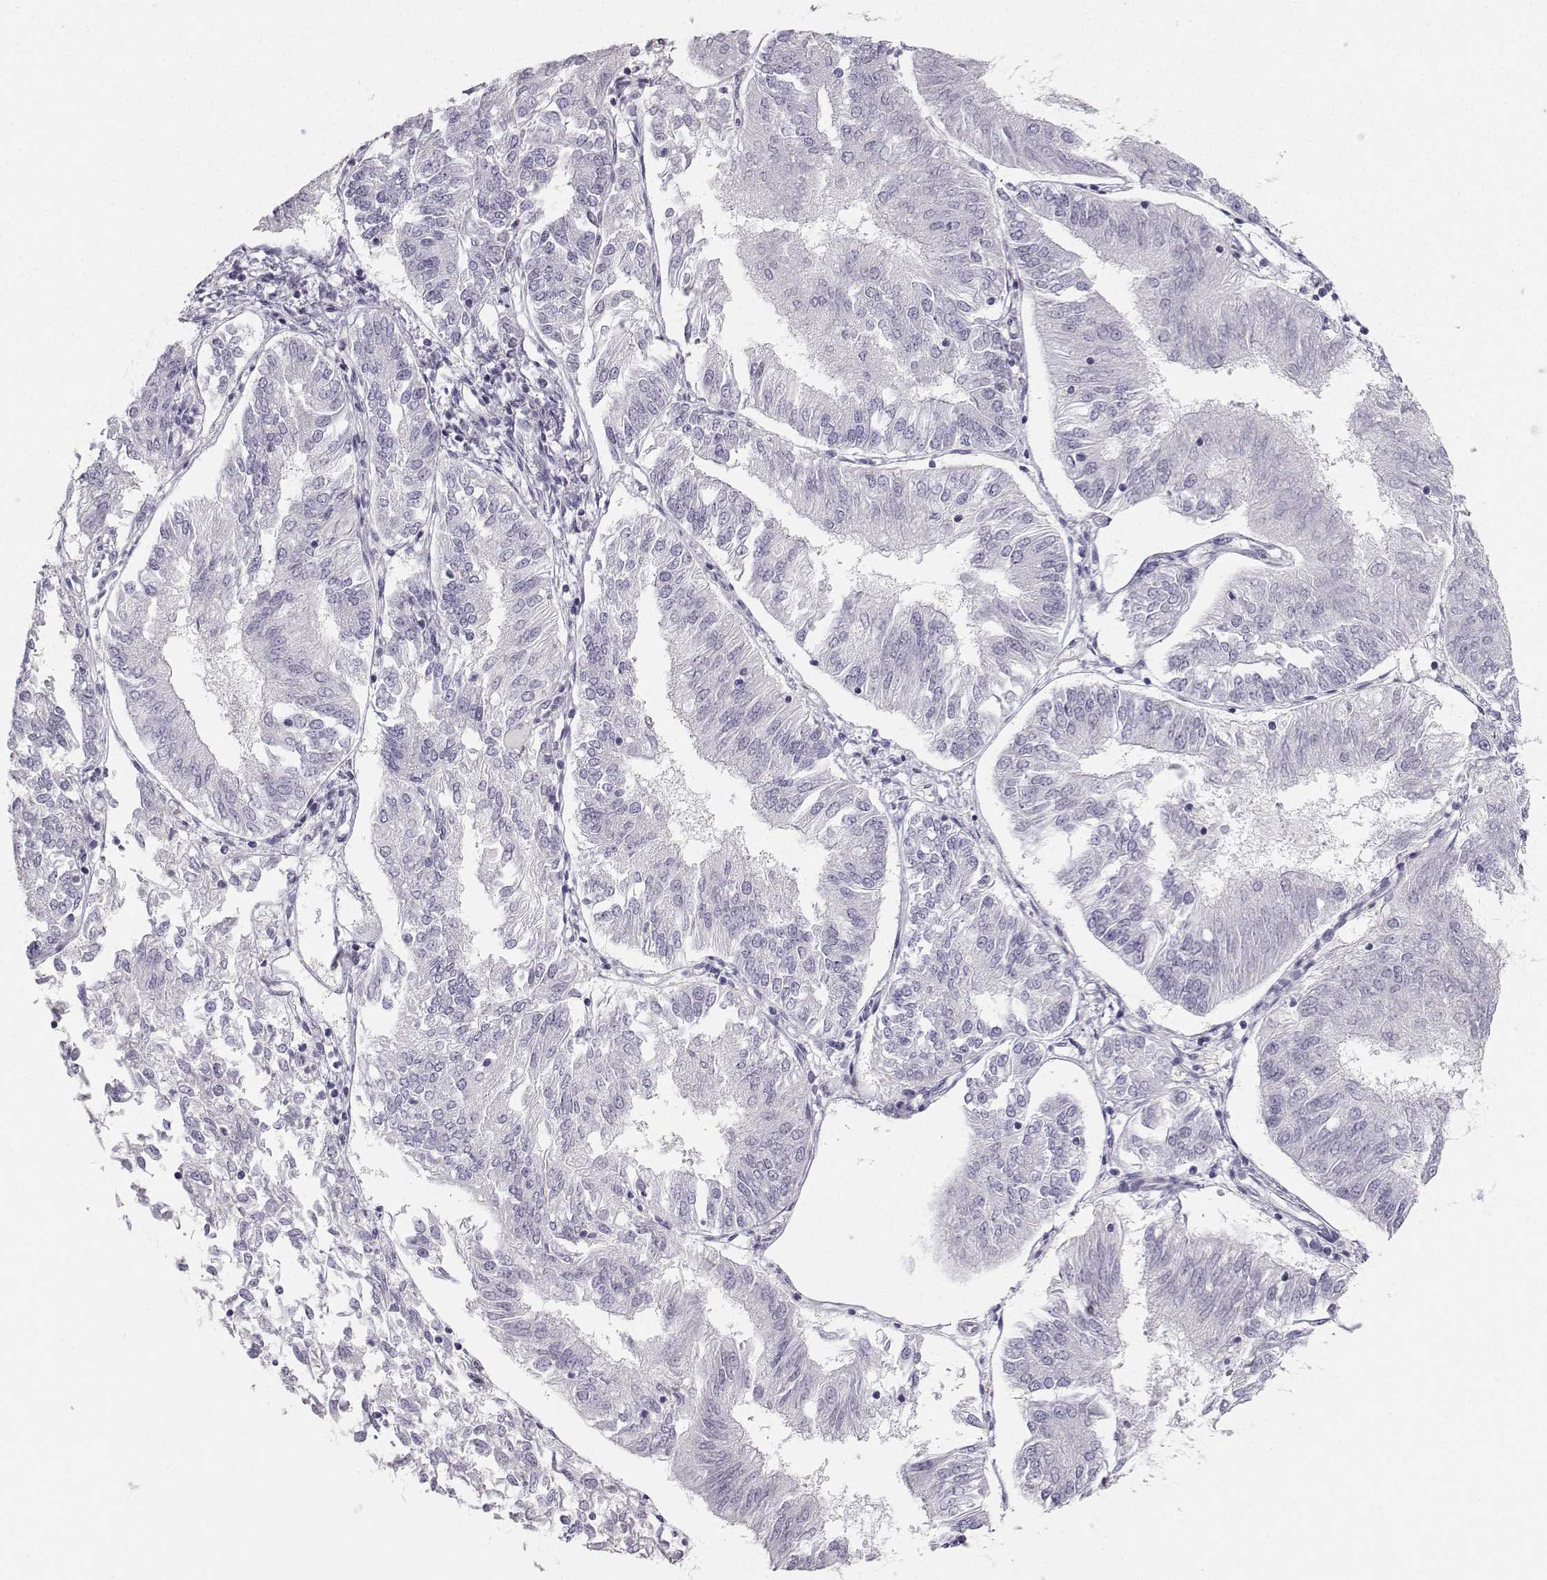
{"staining": {"intensity": "negative", "quantity": "none", "location": "none"}, "tissue": "endometrial cancer", "cell_type": "Tumor cells", "image_type": "cancer", "snomed": [{"axis": "morphology", "description": "Adenocarcinoma, NOS"}, {"axis": "topography", "description": "Endometrium"}], "caption": "Tumor cells are negative for brown protein staining in adenocarcinoma (endometrial).", "gene": "CASR", "patient": {"sex": "female", "age": 58}}